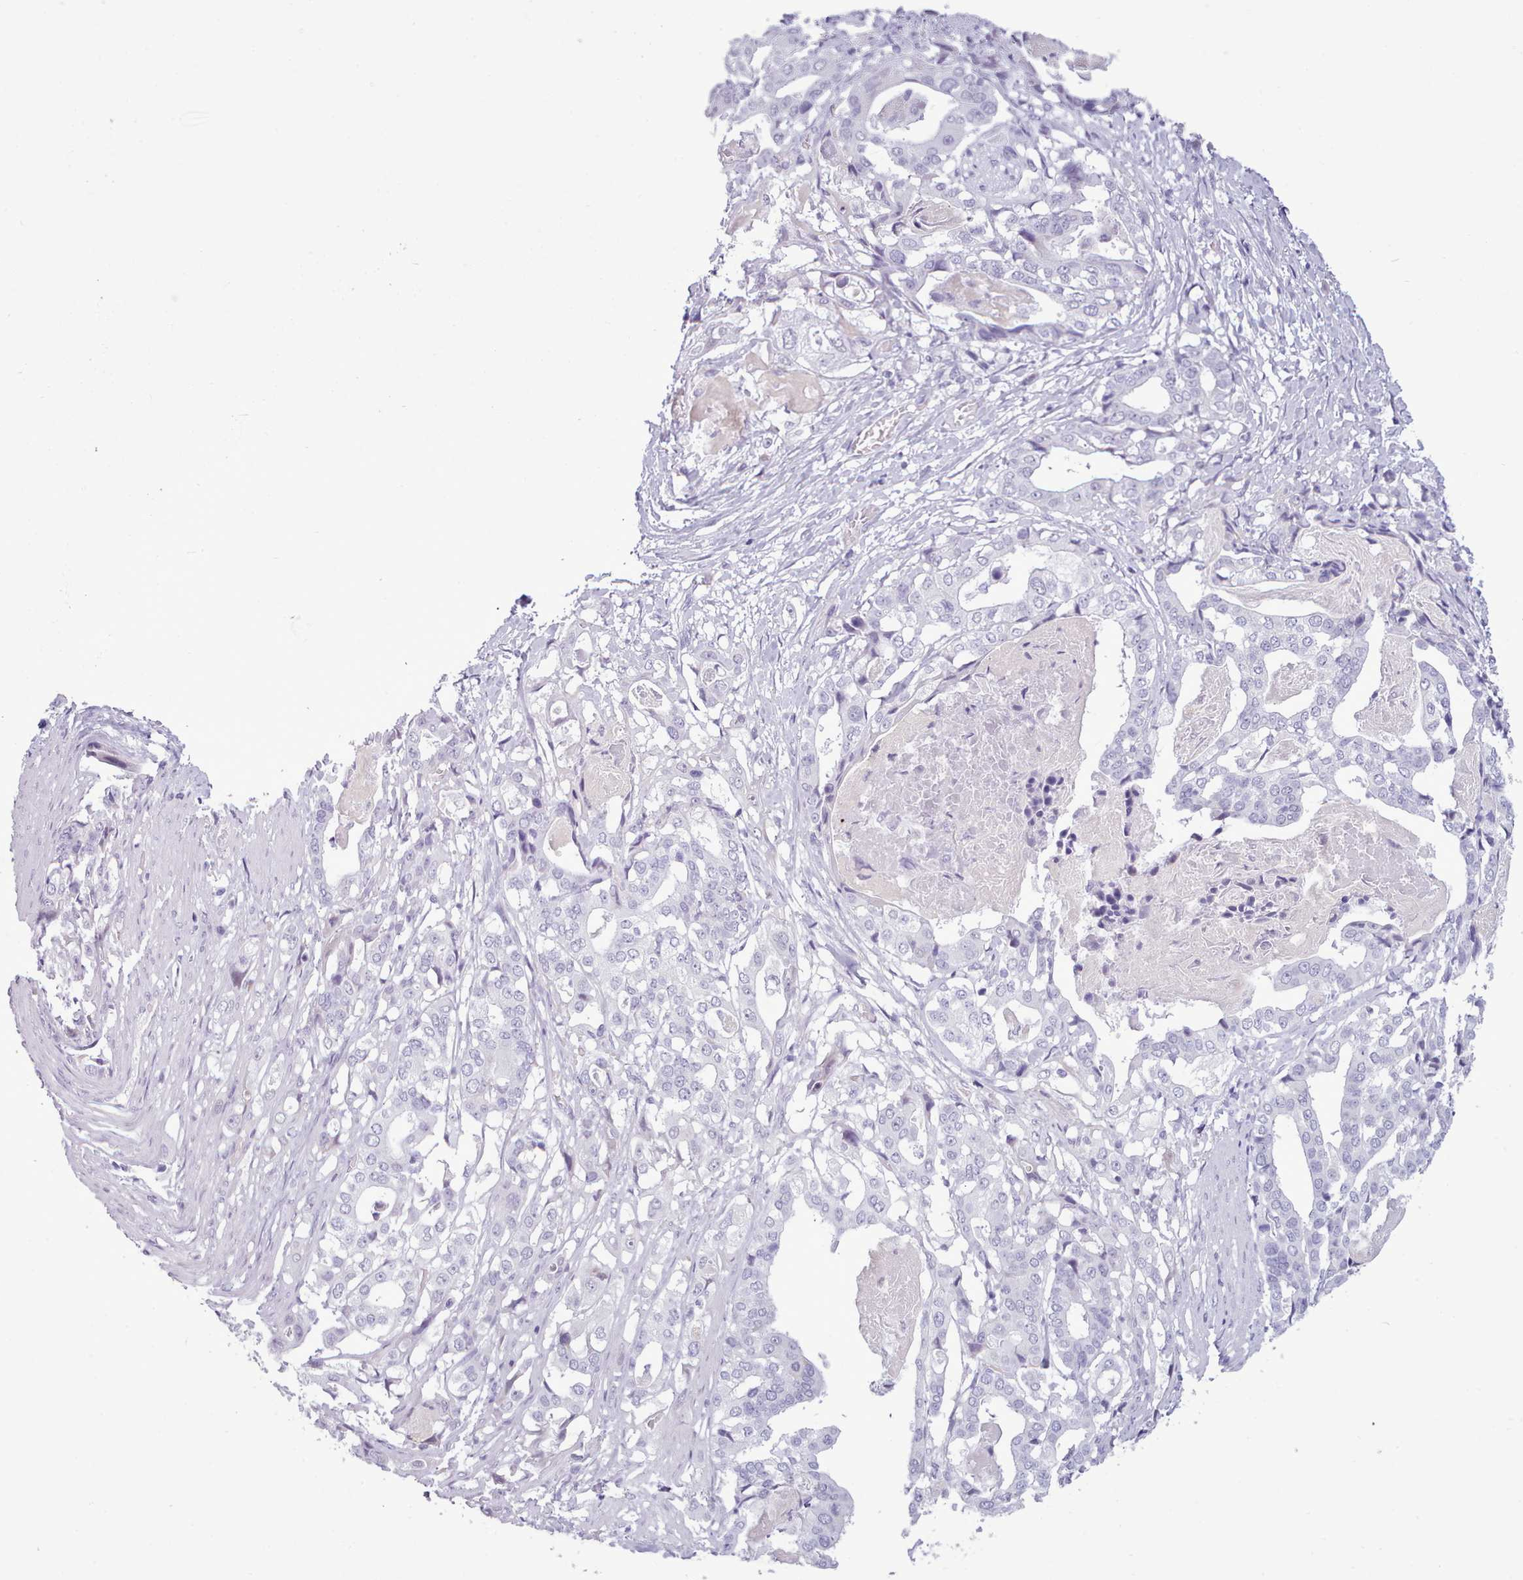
{"staining": {"intensity": "negative", "quantity": "none", "location": "none"}, "tissue": "stomach cancer", "cell_type": "Tumor cells", "image_type": "cancer", "snomed": [{"axis": "morphology", "description": "Adenocarcinoma, NOS"}, {"axis": "topography", "description": "Stomach"}], "caption": "The photomicrograph shows no significant positivity in tumor cells of adenocarcinoma (stomach). (Stains: DAB (3,3'-diaminobenzidine) IHC with hematoxylin counter stain, Microscopy: brightfield microscopy at high magnification).", "gene": "FBXO48", "patient": {"sex": "male", "age": 48}}